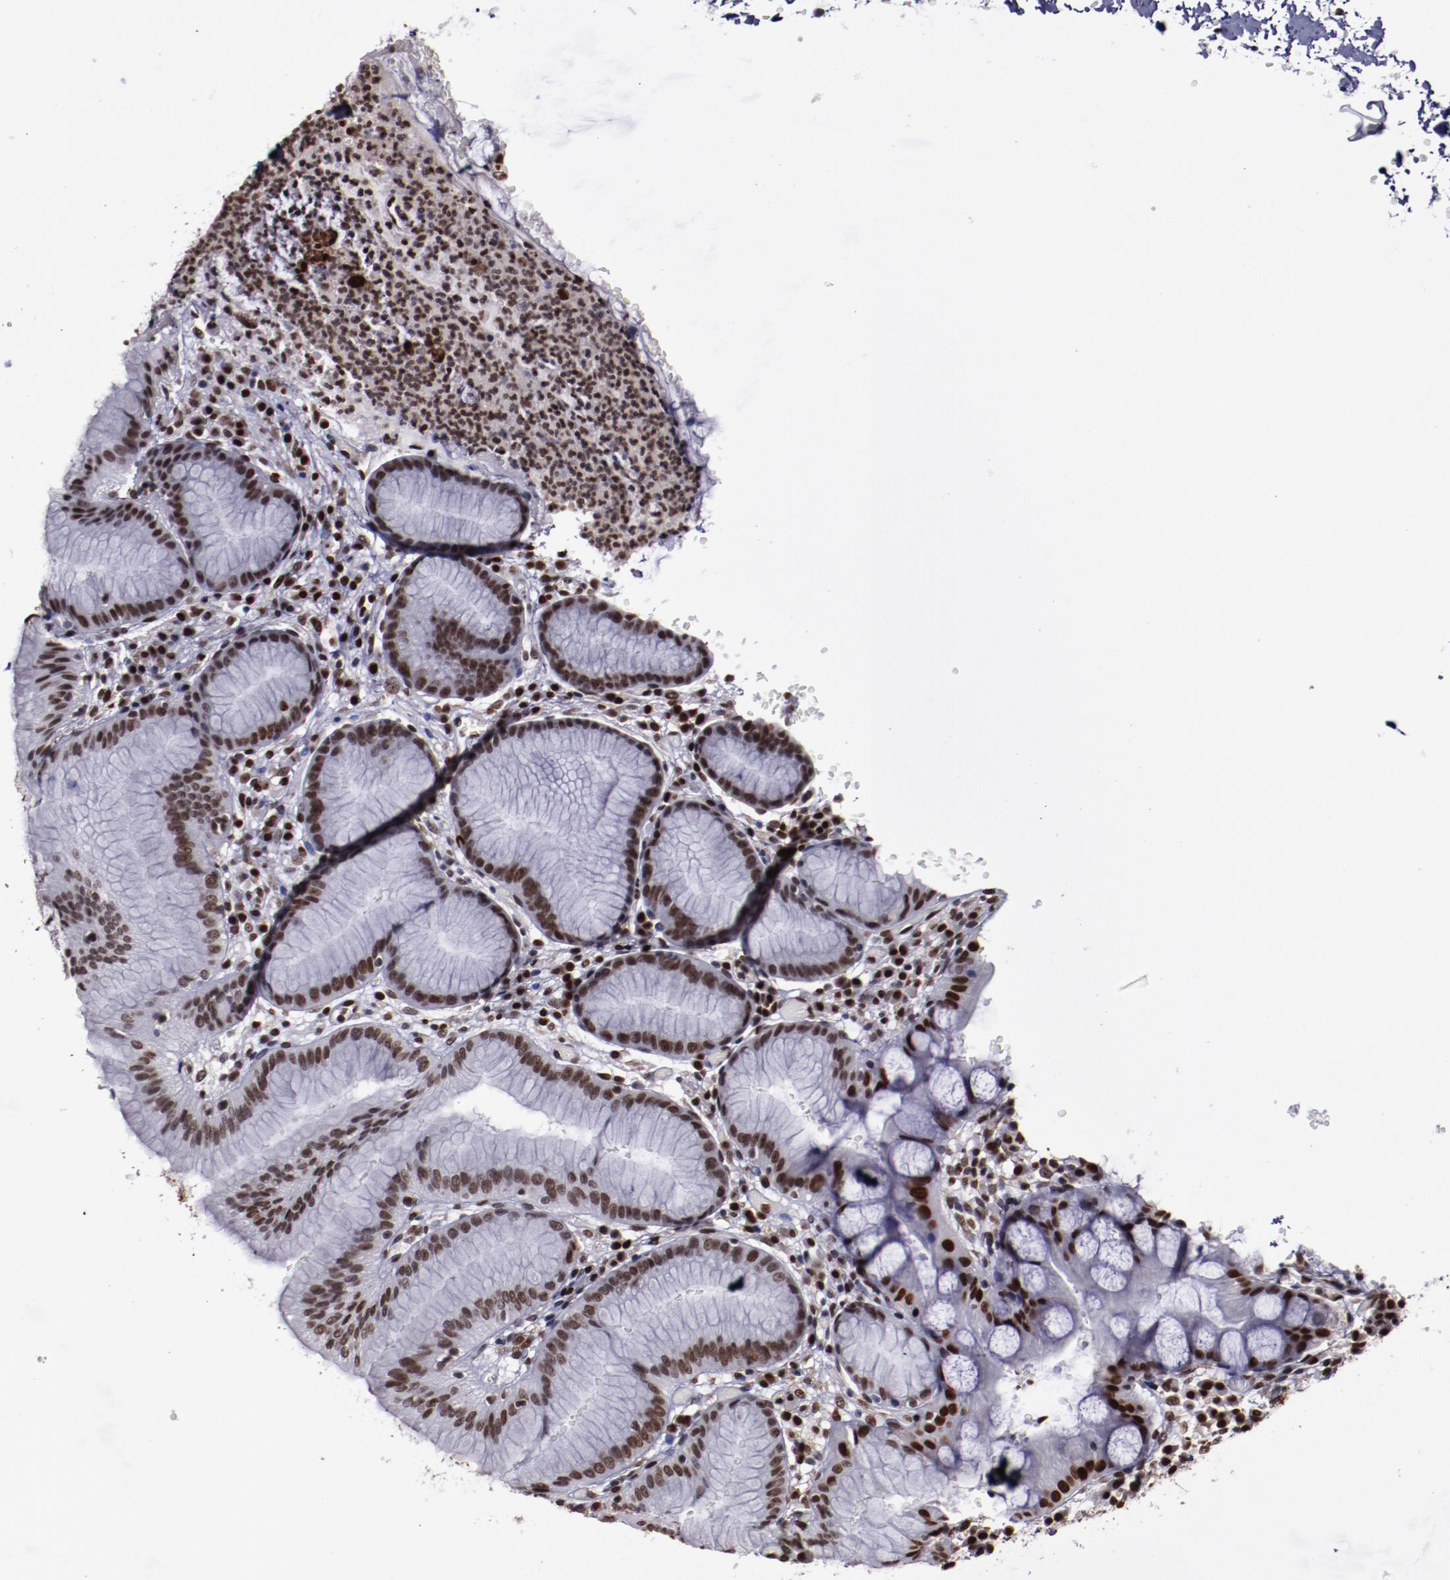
{"staining": {"intensity": "moderate", "quantity": ">75%", "location": "nuclear"}, "tissue": "stomach", "cell_type": "Glandular cells", "image_type": "normal", "snomed": [{"axis": "morphology", "description": "Normal tissue, NOS"}, {"axis": "morphology", "description": "Inflammation, NOS"}, {"axis": "topography", "description": "Stomach, lower"}], "caption": "Normal stomach reveals moderate nuclear positivity in about >75% of glandular cells.", "gene": "APEX1", "patient": {"sex": "male", "age": 59}}